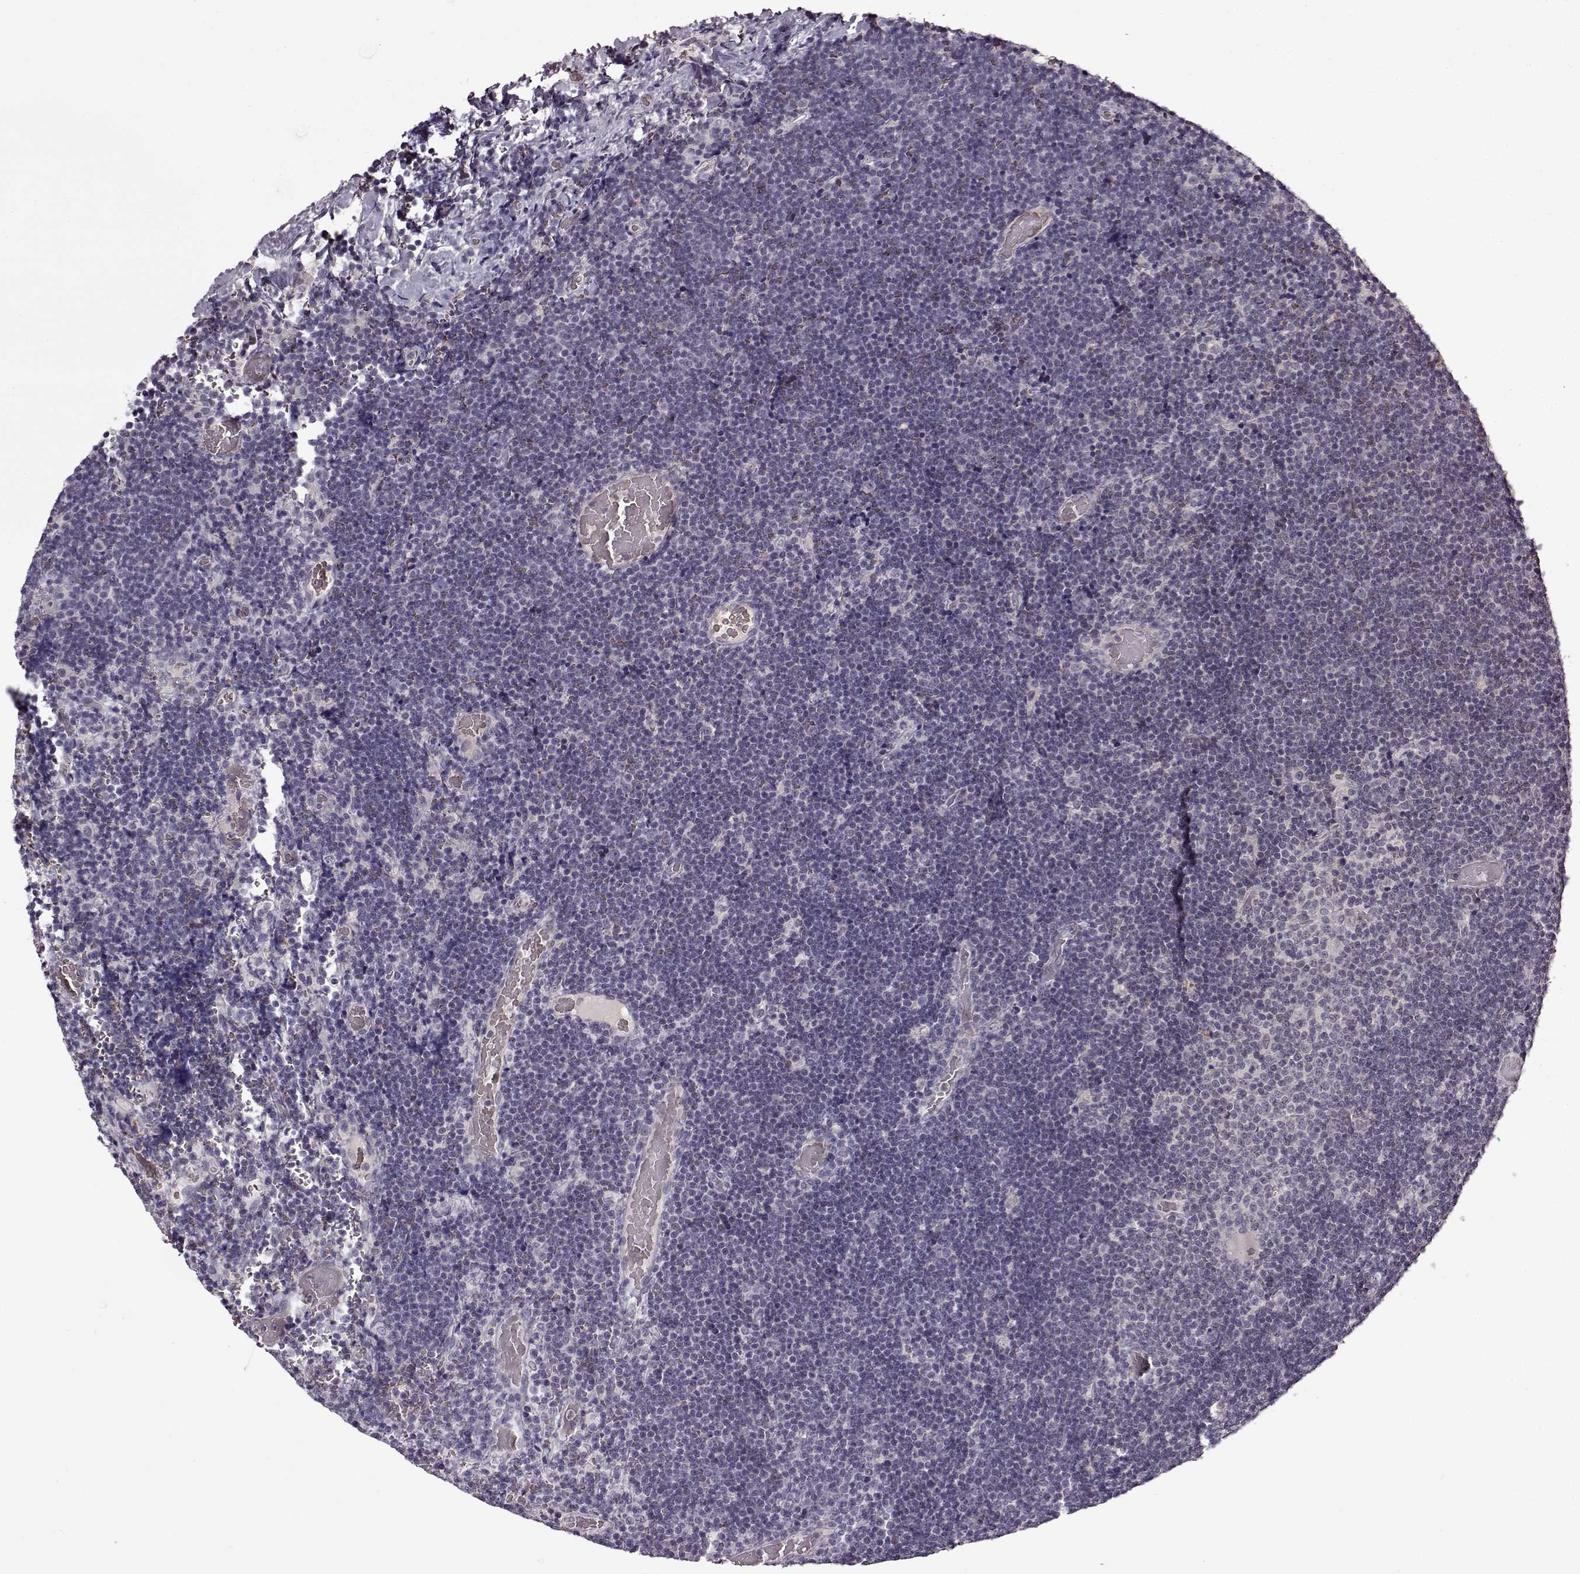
{"staining": {"intensity": "negative", "quantity": "none", "location": "none"}, "tissue": "lymphoma", "cell_type": "Tumor cells", "image_type": "cancer", "snomed": [{"axis": "morphology", "description": "Malignant lymphoma, non-Hodgkin's type, Low grade"}, {"axis": "topography", "description": "Brain"}], "caption": "An immunohistochemistry (IHC) photomicrograph of lymphoma is shown. There is no staining in tumor cells of lymphoma.", "gene": "CNGA3", "patient": {"sex": "female", "age": 66}}